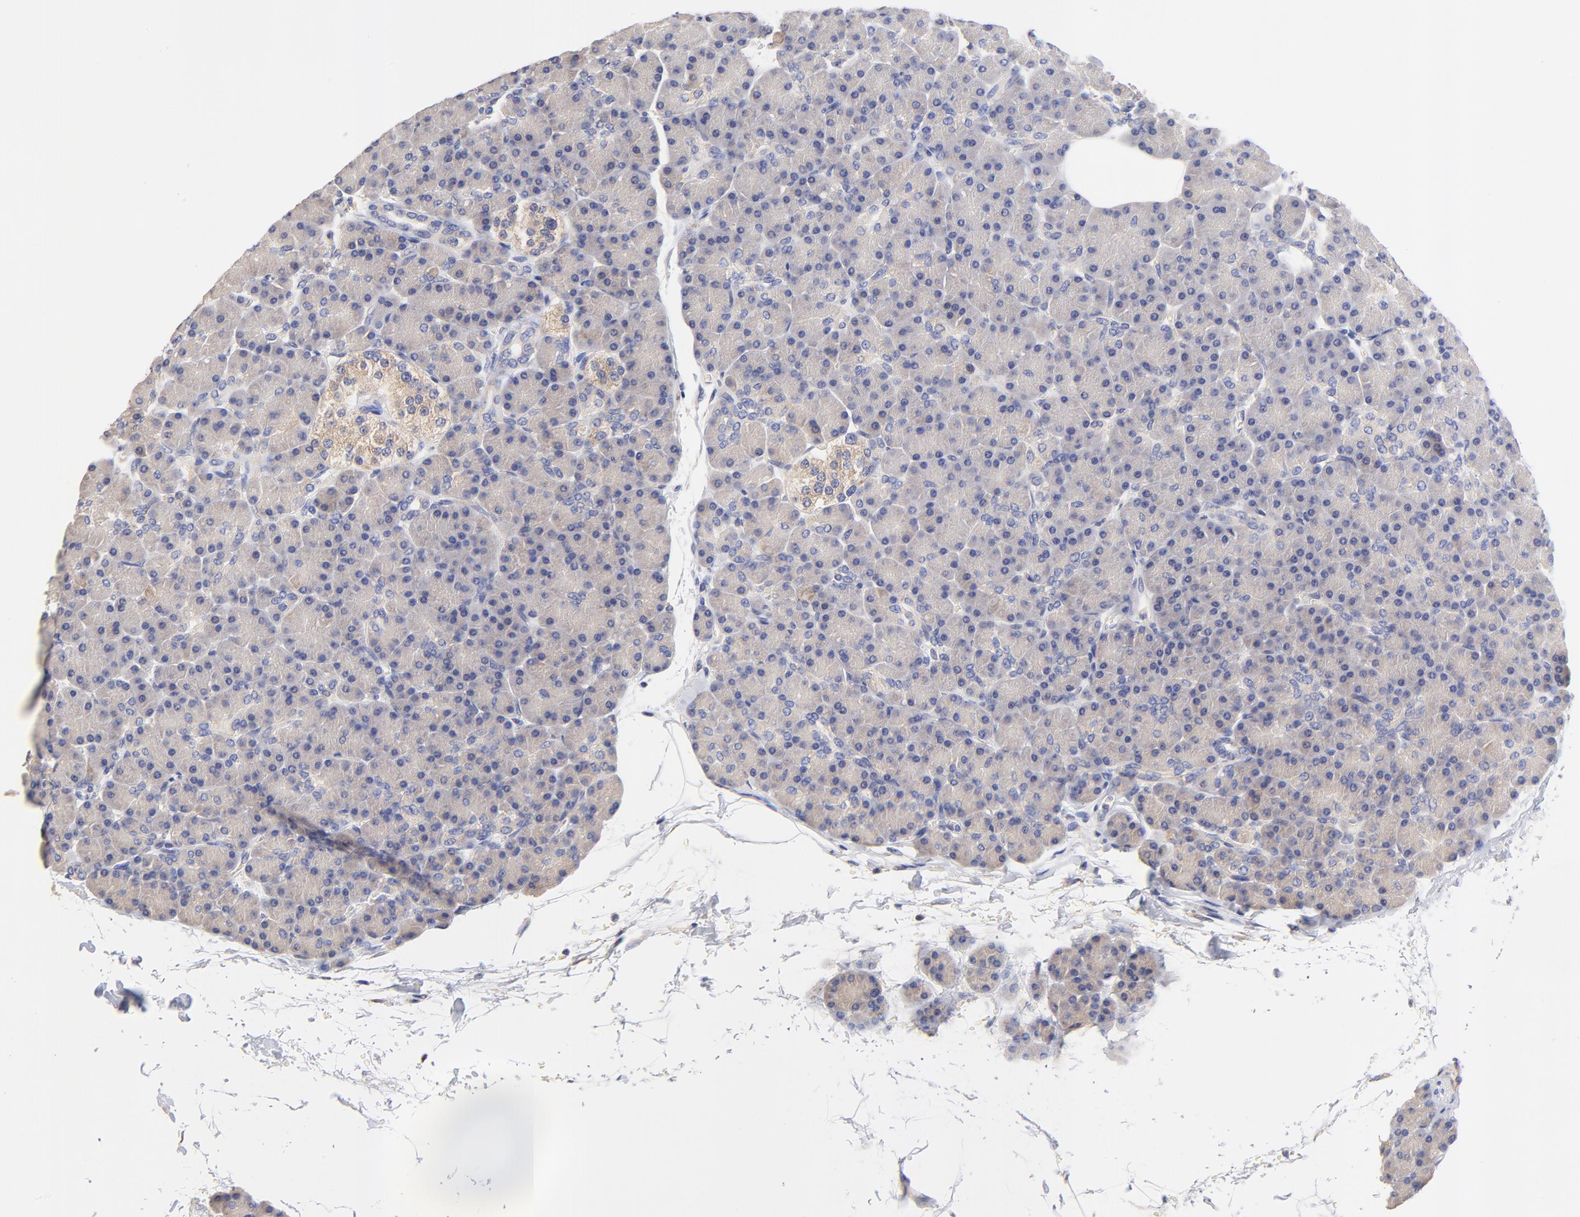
{"staining": {"intensity": "negative", "quantity": "none", "location": "none"}, "tissue": "pancreas", "cell_type": "Exocrine glandular cells", "image_type": "normal", "snomed": [{"axis": "morphology", "description": "Normal tissue, NOS"}, {"axis": "topography", "description": "Pancreas"}], "caption": "Image shows no significant protein positivity in exocrine glandular cells of benign pancreas.", "gene": "HS3ST1", "patient": {"sex": "female", "age": 43}}